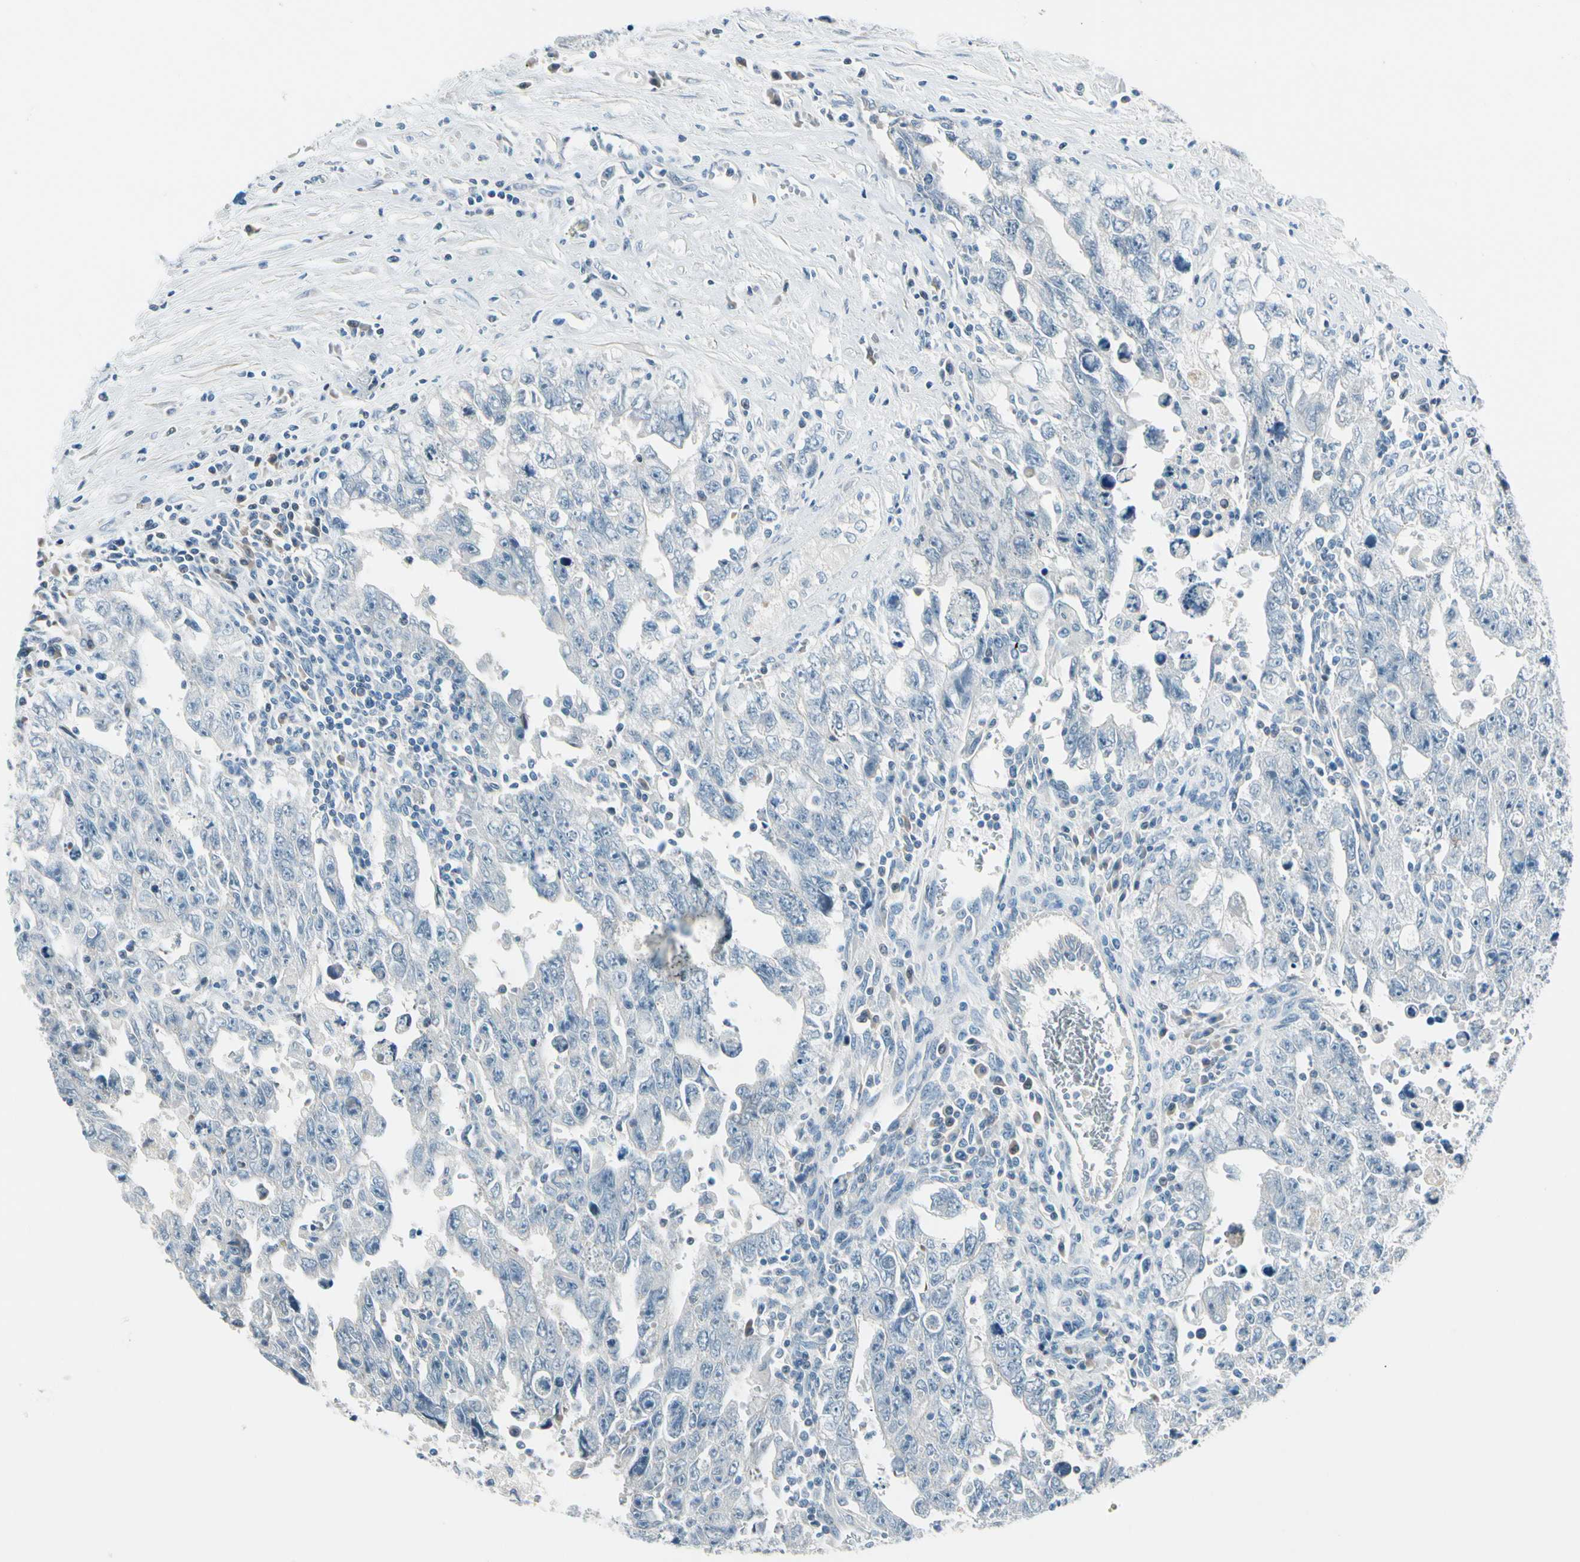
{"staining": {"intensity": "negative", "quantity": "none", "location": "none"}, "tissue": "testis cancer", "cell_type": "Tumor cells", "image_type": "cancer", "snomed": [{"axis": "morphology", "description": "Carcinoma, Embryonal, NOS"}, {"axis": "topography", "description": "Testis"}], "caption": "Immunohistochemical staining of testis embryonal carcinoma displays no significant staining in tumor cells.", "gene": "STK40", "patient": {"sex": "male", "age": 28}}